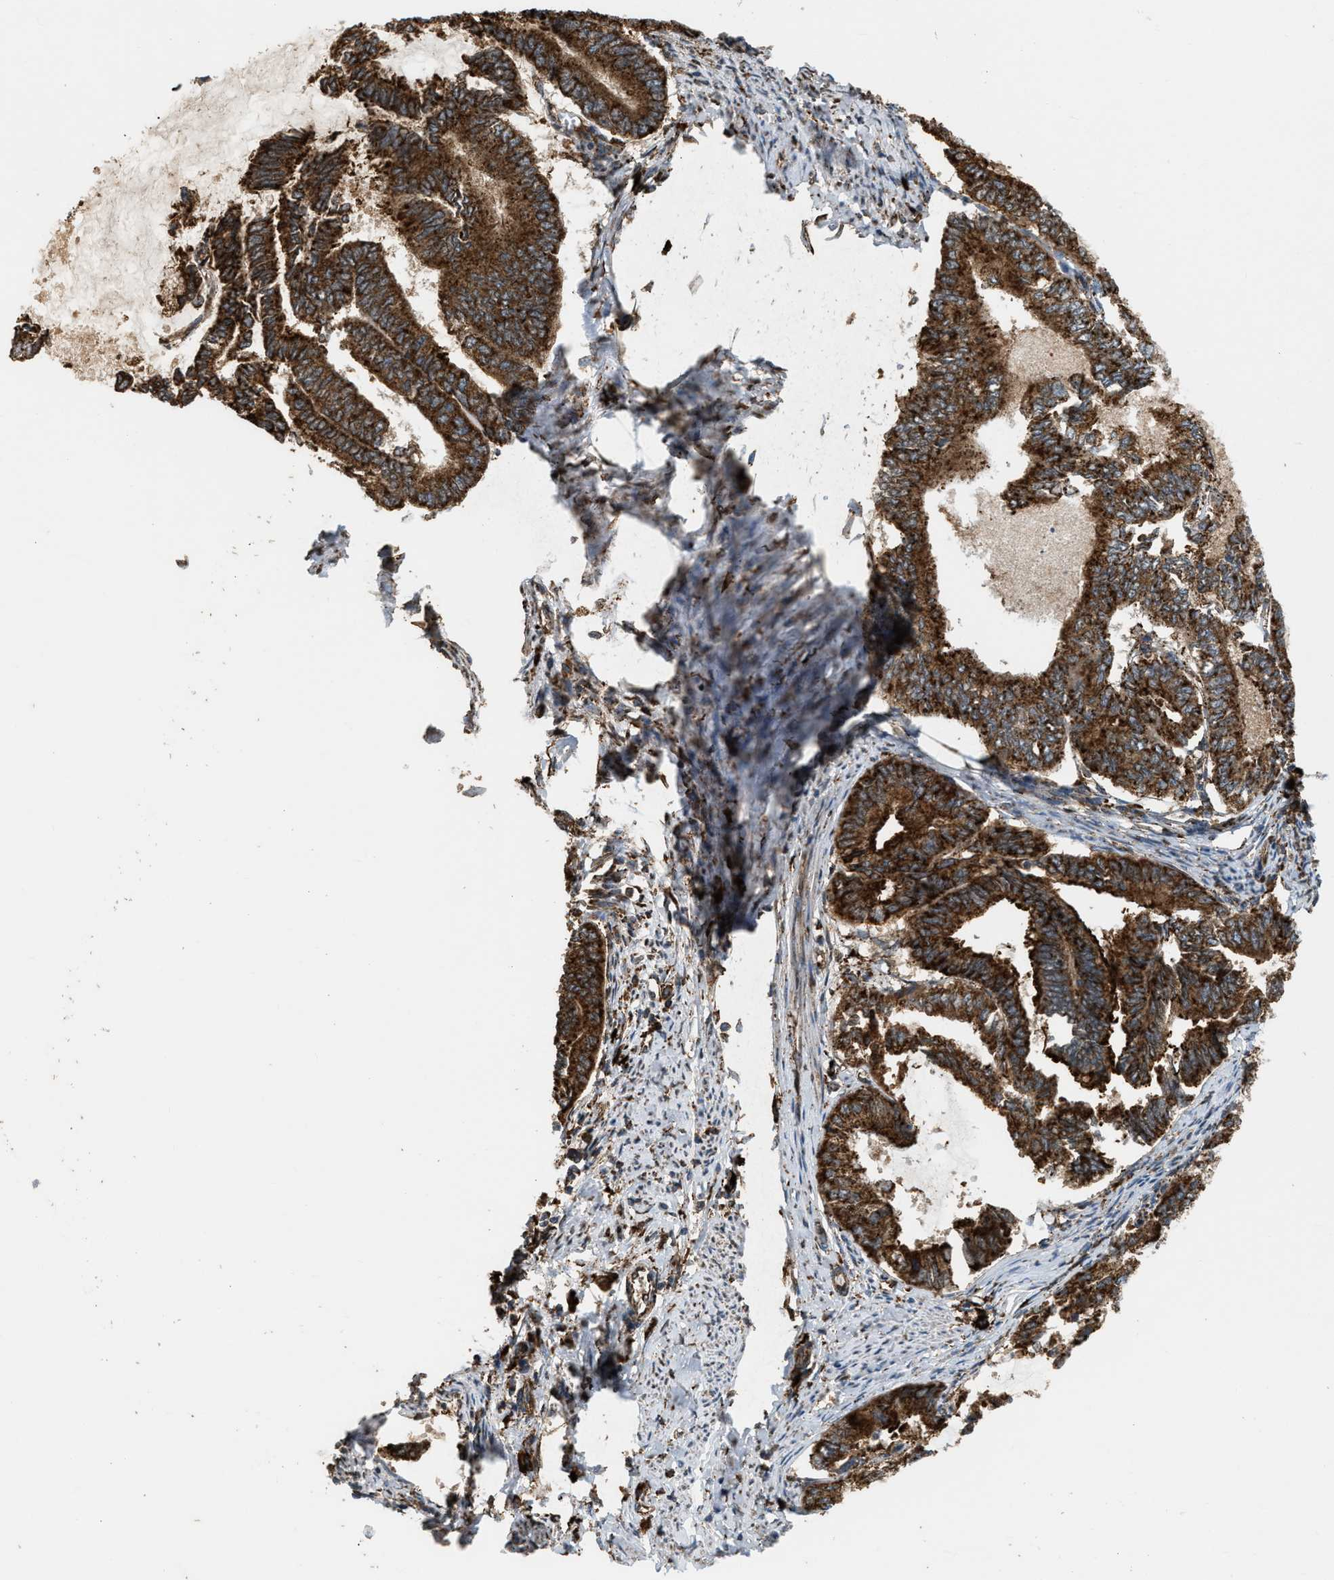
{"staining": {"intensity": "strong", "quantity": ">75%", "location": "cytoplasmic/membranous"}, "tissue": "endometrial cancer", "cell_type": "Tumor cells", "image_type": "cancer", "snomed": [{"axis": "morphology", "description": "Adenocarcinoma, NOS"}, {"axis": "topography", "description": "Endometrium"}], "caption": "Strong cytoplasmic/membranous protein expression is identified in approximately >75% of tumor cells in endometrial cancer (adenocarcinoma). The staining was performed using DAB, with brown indicating positive protein expression. Nuclei are stained blue with hematoxylin.", "gene": "BAIAP2L1", "patient": {"sex": "female", "age": 86}}